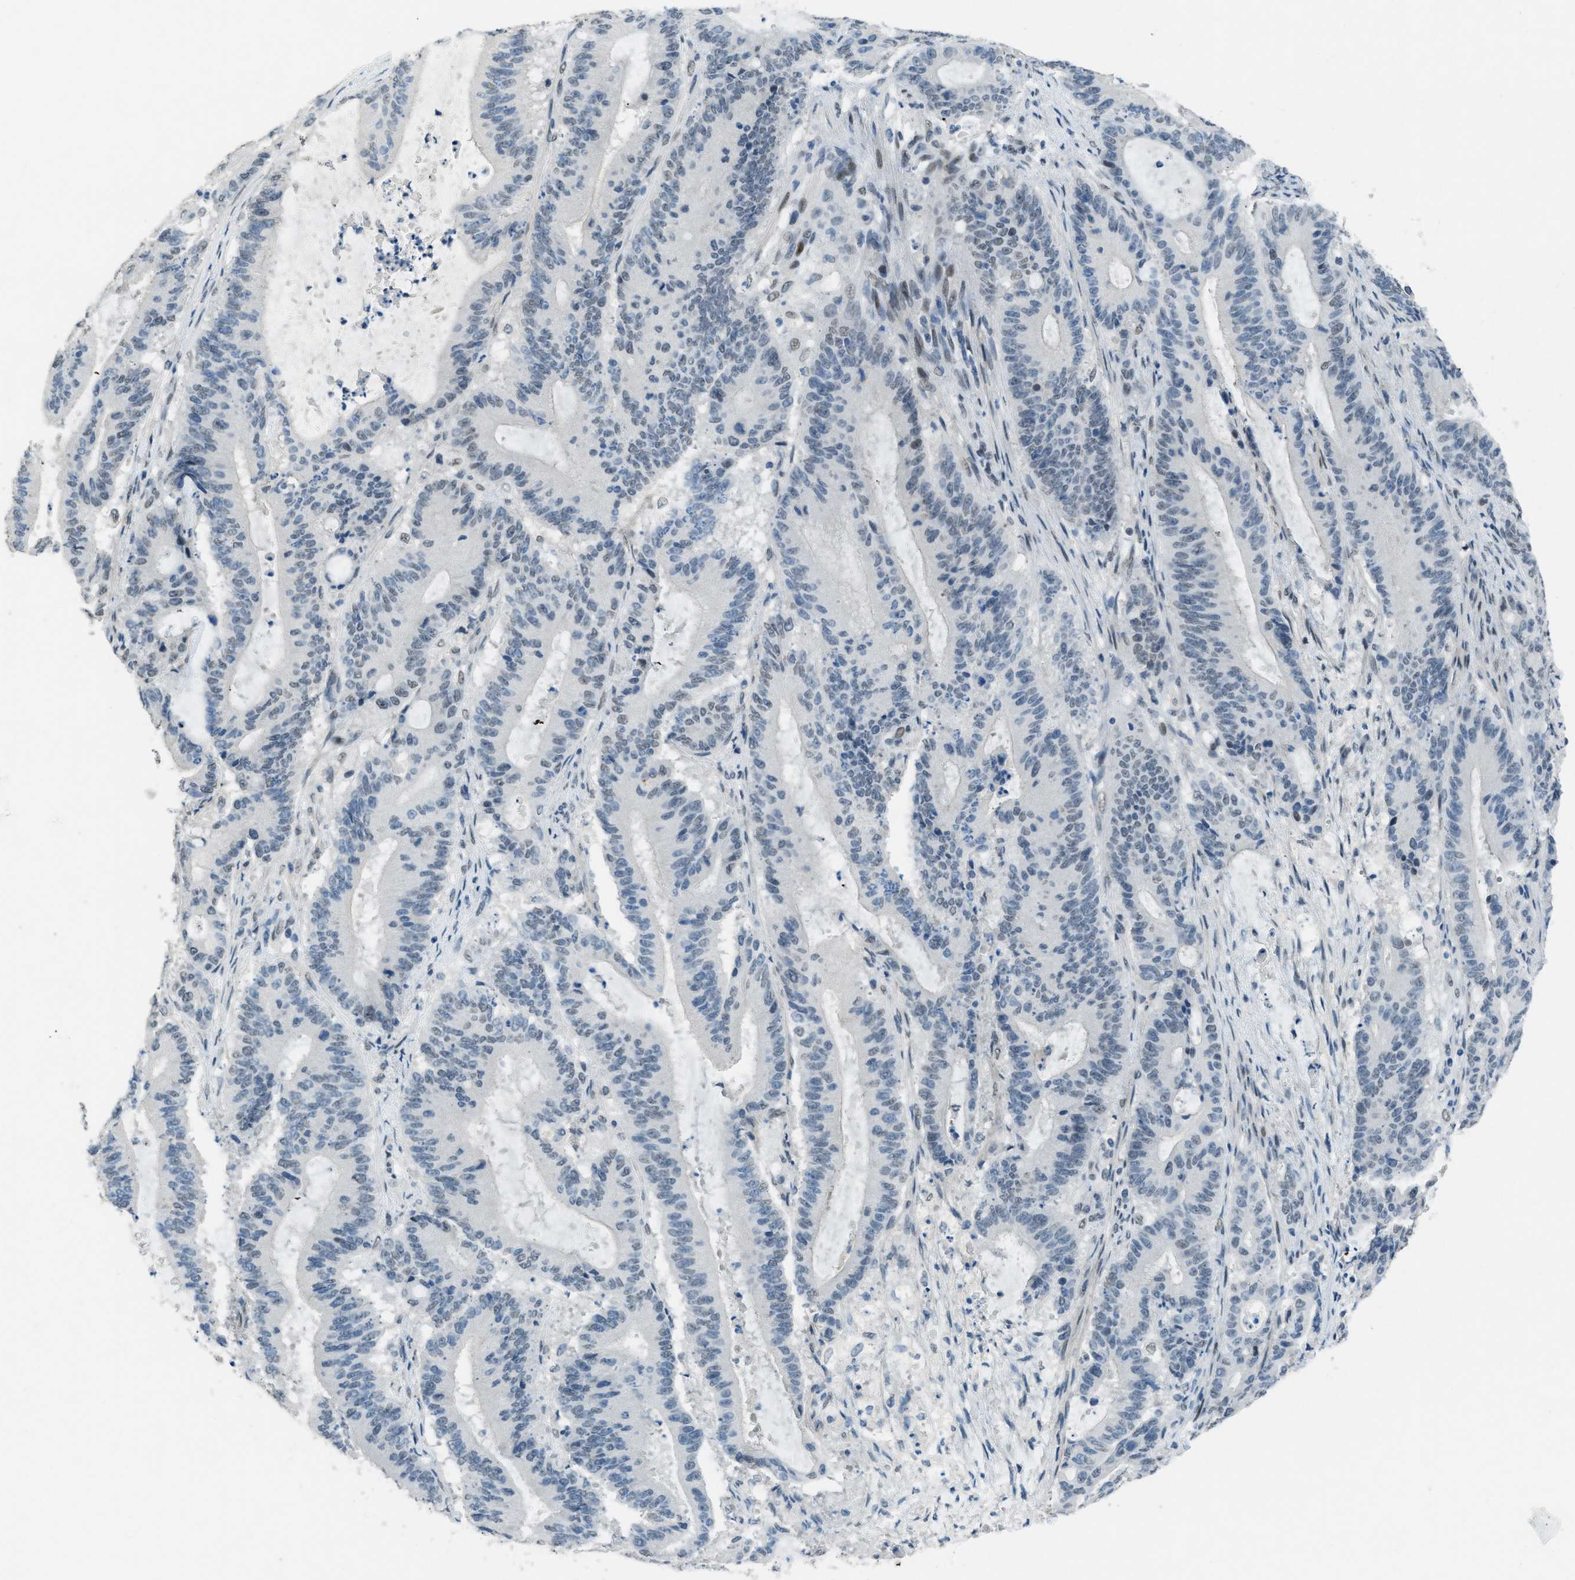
{"staining": {"intensity": "weak", "quantity": "<25%", "location": "nuclear"}, "tissue": "liver cancer", "cell_type": "Tumor cells", "image_type": "cancer", "snomed": [{"axis": "morphology", "description": "Cholangiocarcinoma"}, {"axis": "topography", "description": "Liver"}], "caption": "Histopathology image shows no protein staining in tumor cells of liver cholangiocarcinoma tissue.", "gene": "TTC13", "patient": {"sex": "female", "age": 73}}